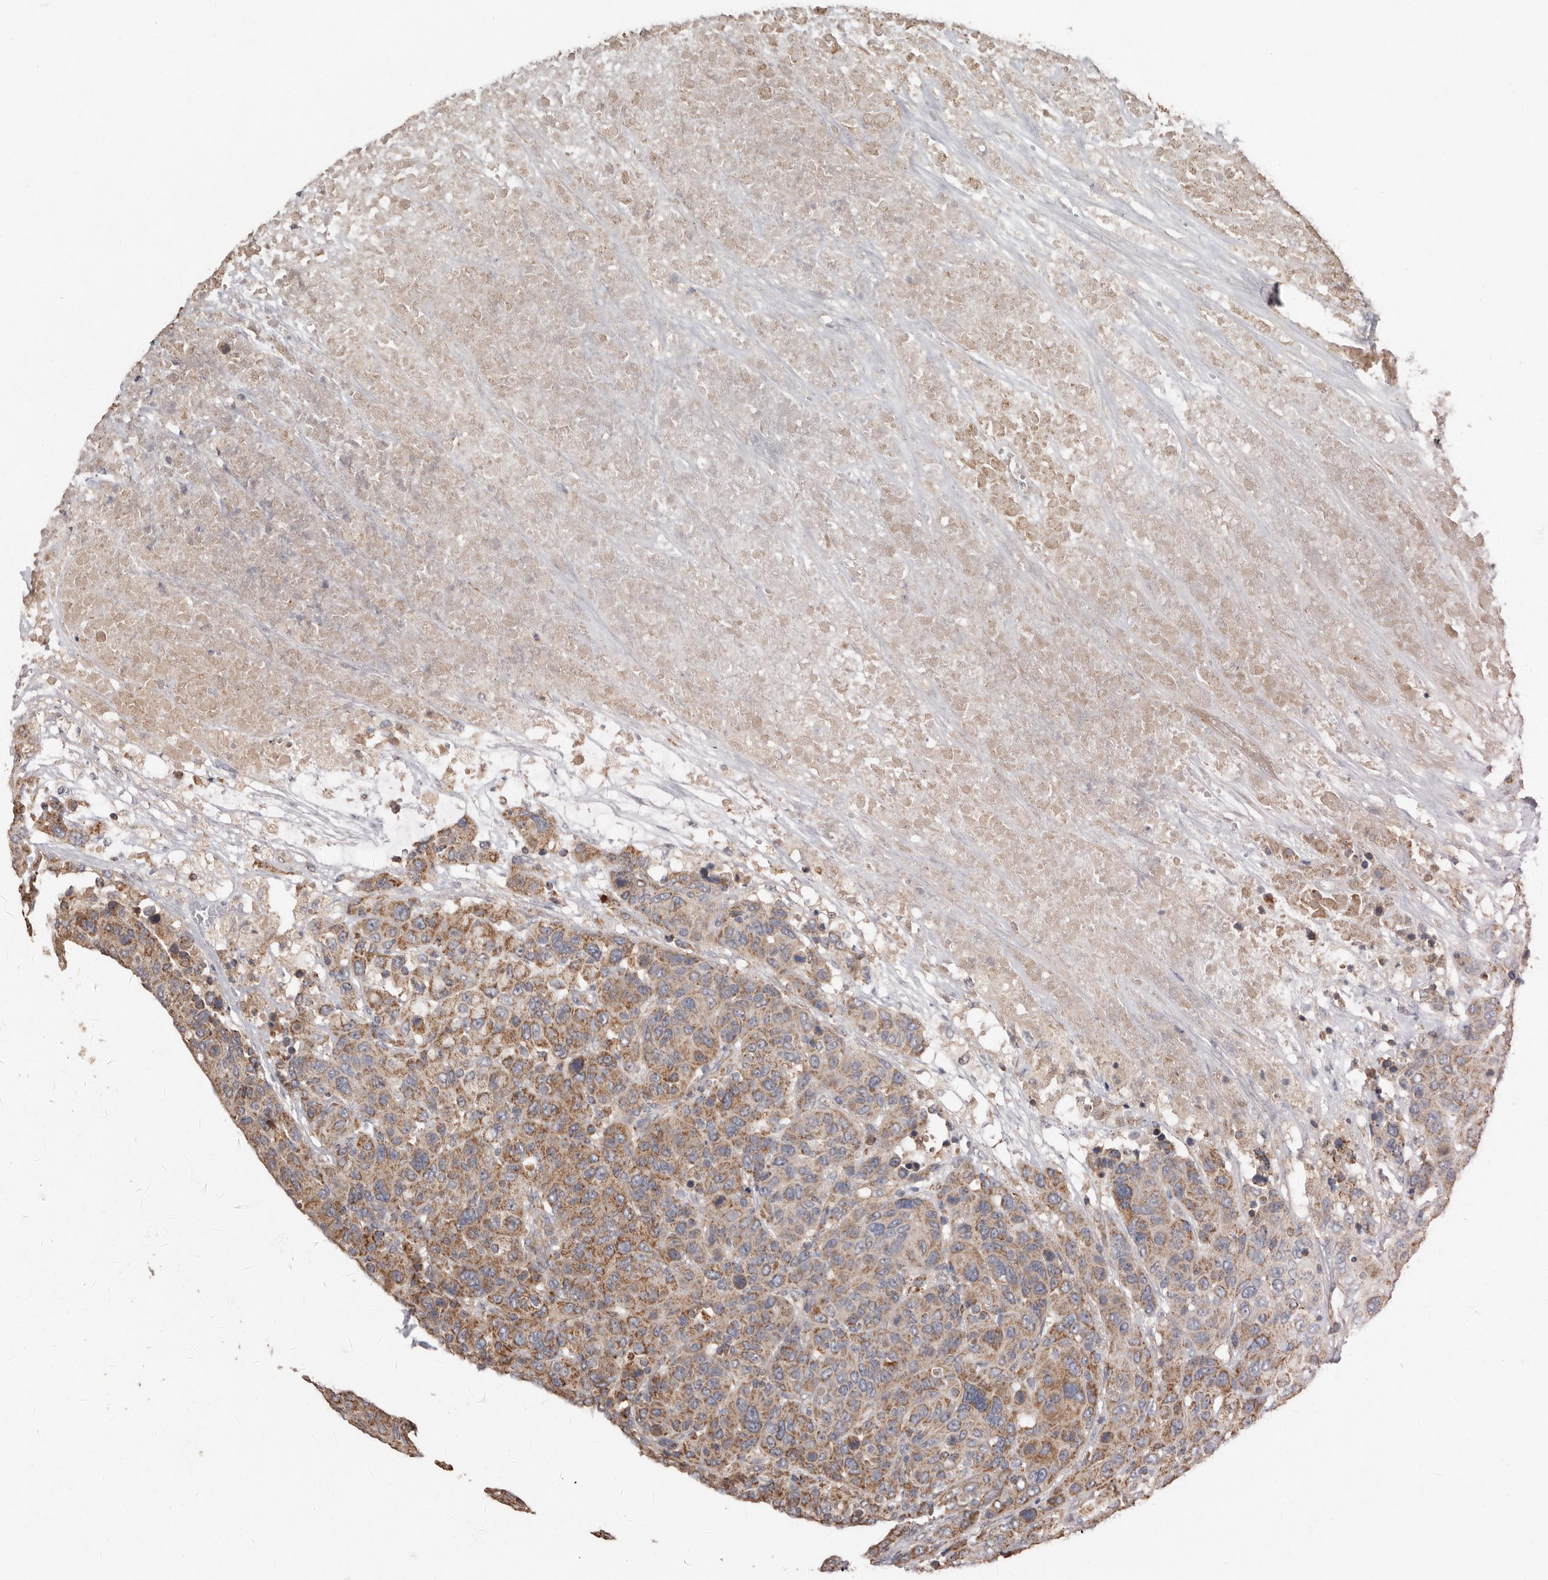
{"staining": {"intensity": "moderate", "quantity": ">75%", "location": "cytoplasmic/membranous"}, "tissue": "breast cancer", "cell_type": "Tumor cells", "image_type": "cancer", "snomed": [{"axis": "morphology", "description": "Duct carcinoma"}, {"axis": "topography", "description": "Breast"}], "caption": "Human breast intraductal carcinoma stained with a protein marker demonstrates moderate staining in tumor cells.", "gene": "KIF26B", "patient": {"sex": "female", "age": 37}}